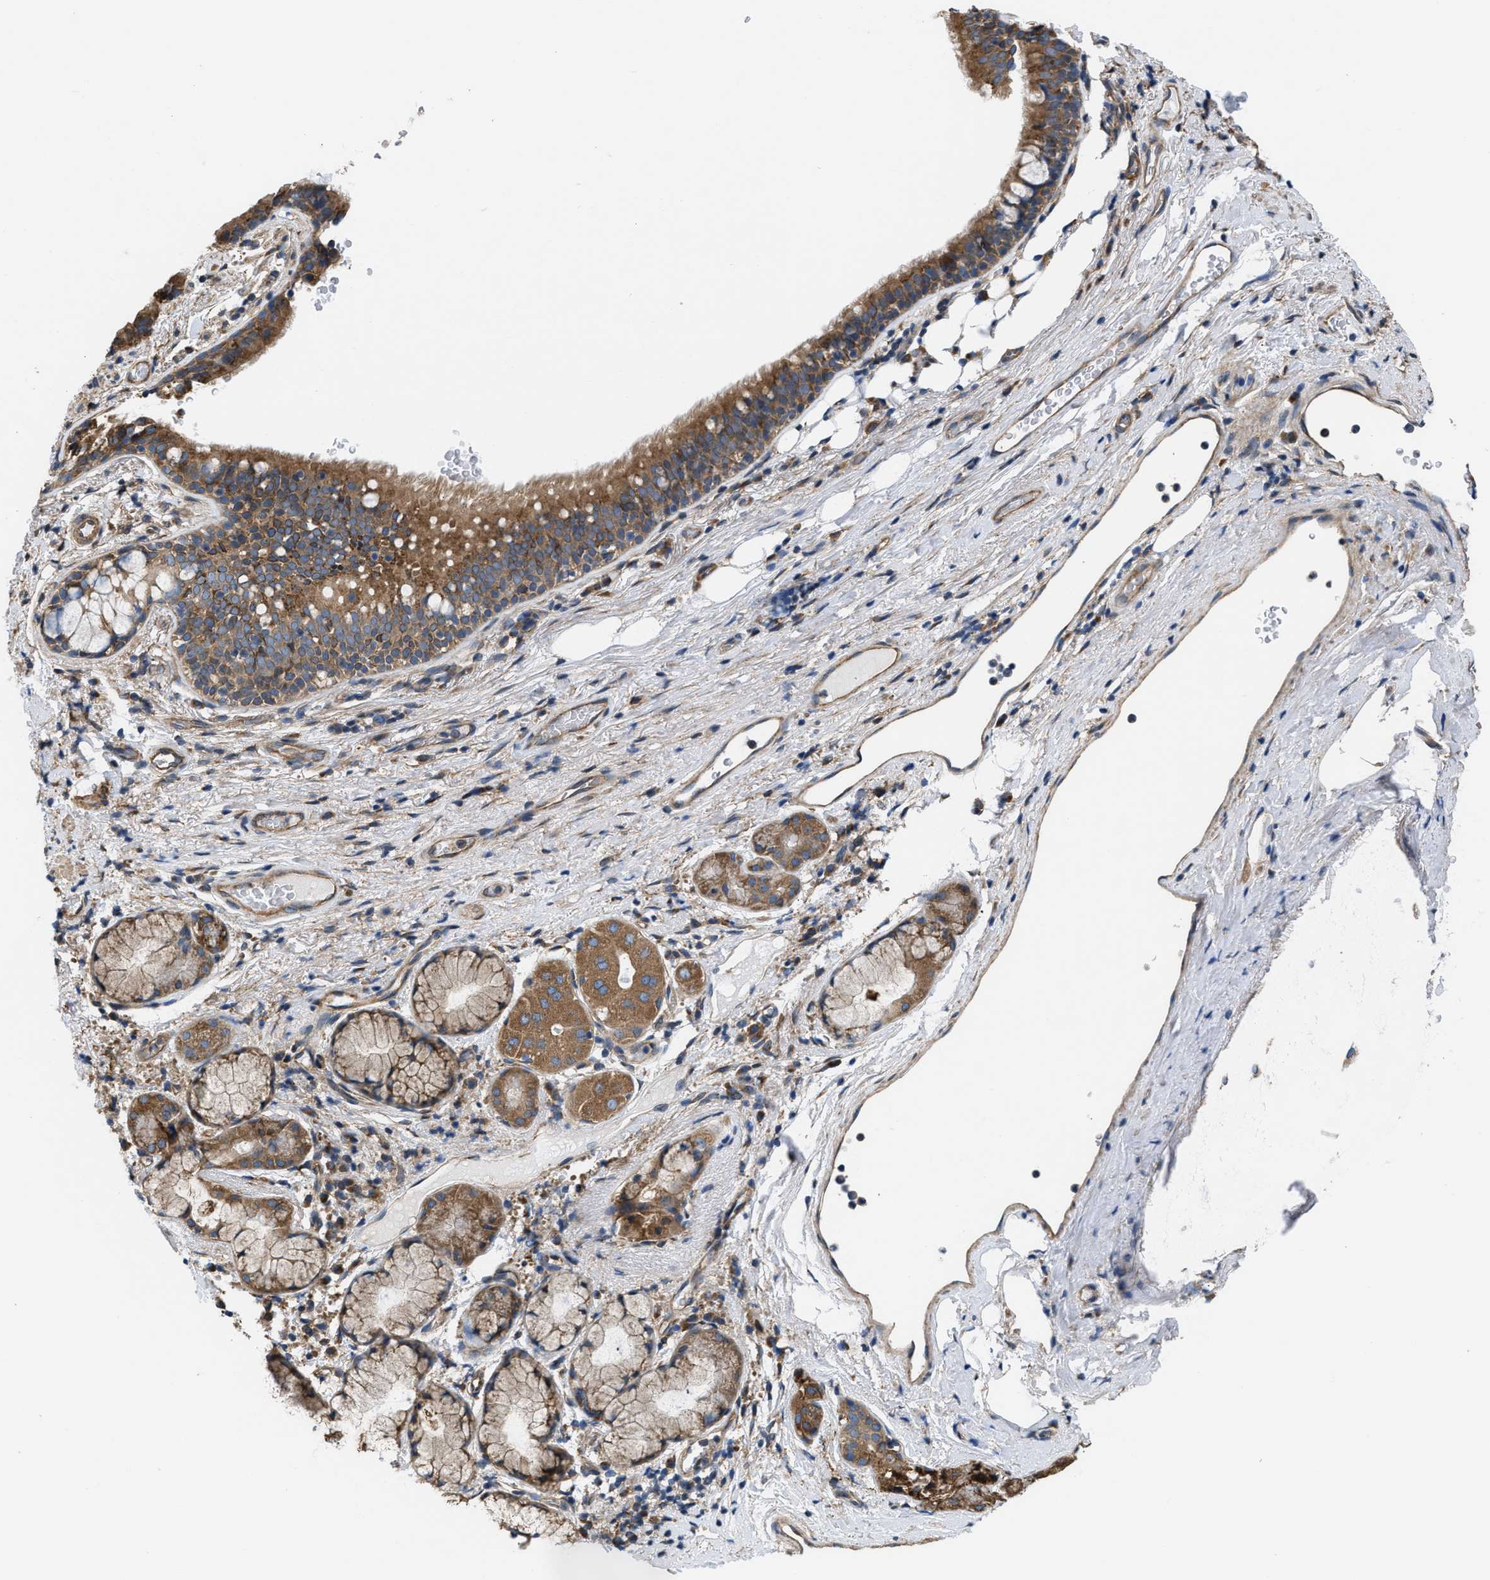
{"staining": {"intensity": "moderate", "quantity": ">75%", "location": "cytoplasmic/membranous"}, "tissue": "bronchus", "cell_type": "Respiratory epithelial cells", "image_type": "normal", "snomed": [{"axis": "morphology", "description": "Normal tissue, NOS"}, {"axis": "morphology", "description": "Inflammation, NOS"}, {"axis": "topography", "description": "Cartilage tissue"}, {"axis": "topography", "description": "Bronchus"}], "caption": "The histopathology image shows immunohistochemical staining of benign bronchus. There is moderate cytoplasmic/membranous positivity is appreciated in approximately >75% of respiratory epithelial cells.", "gene": "CEP128", "patient": {"sex": "male", "age": 77}}